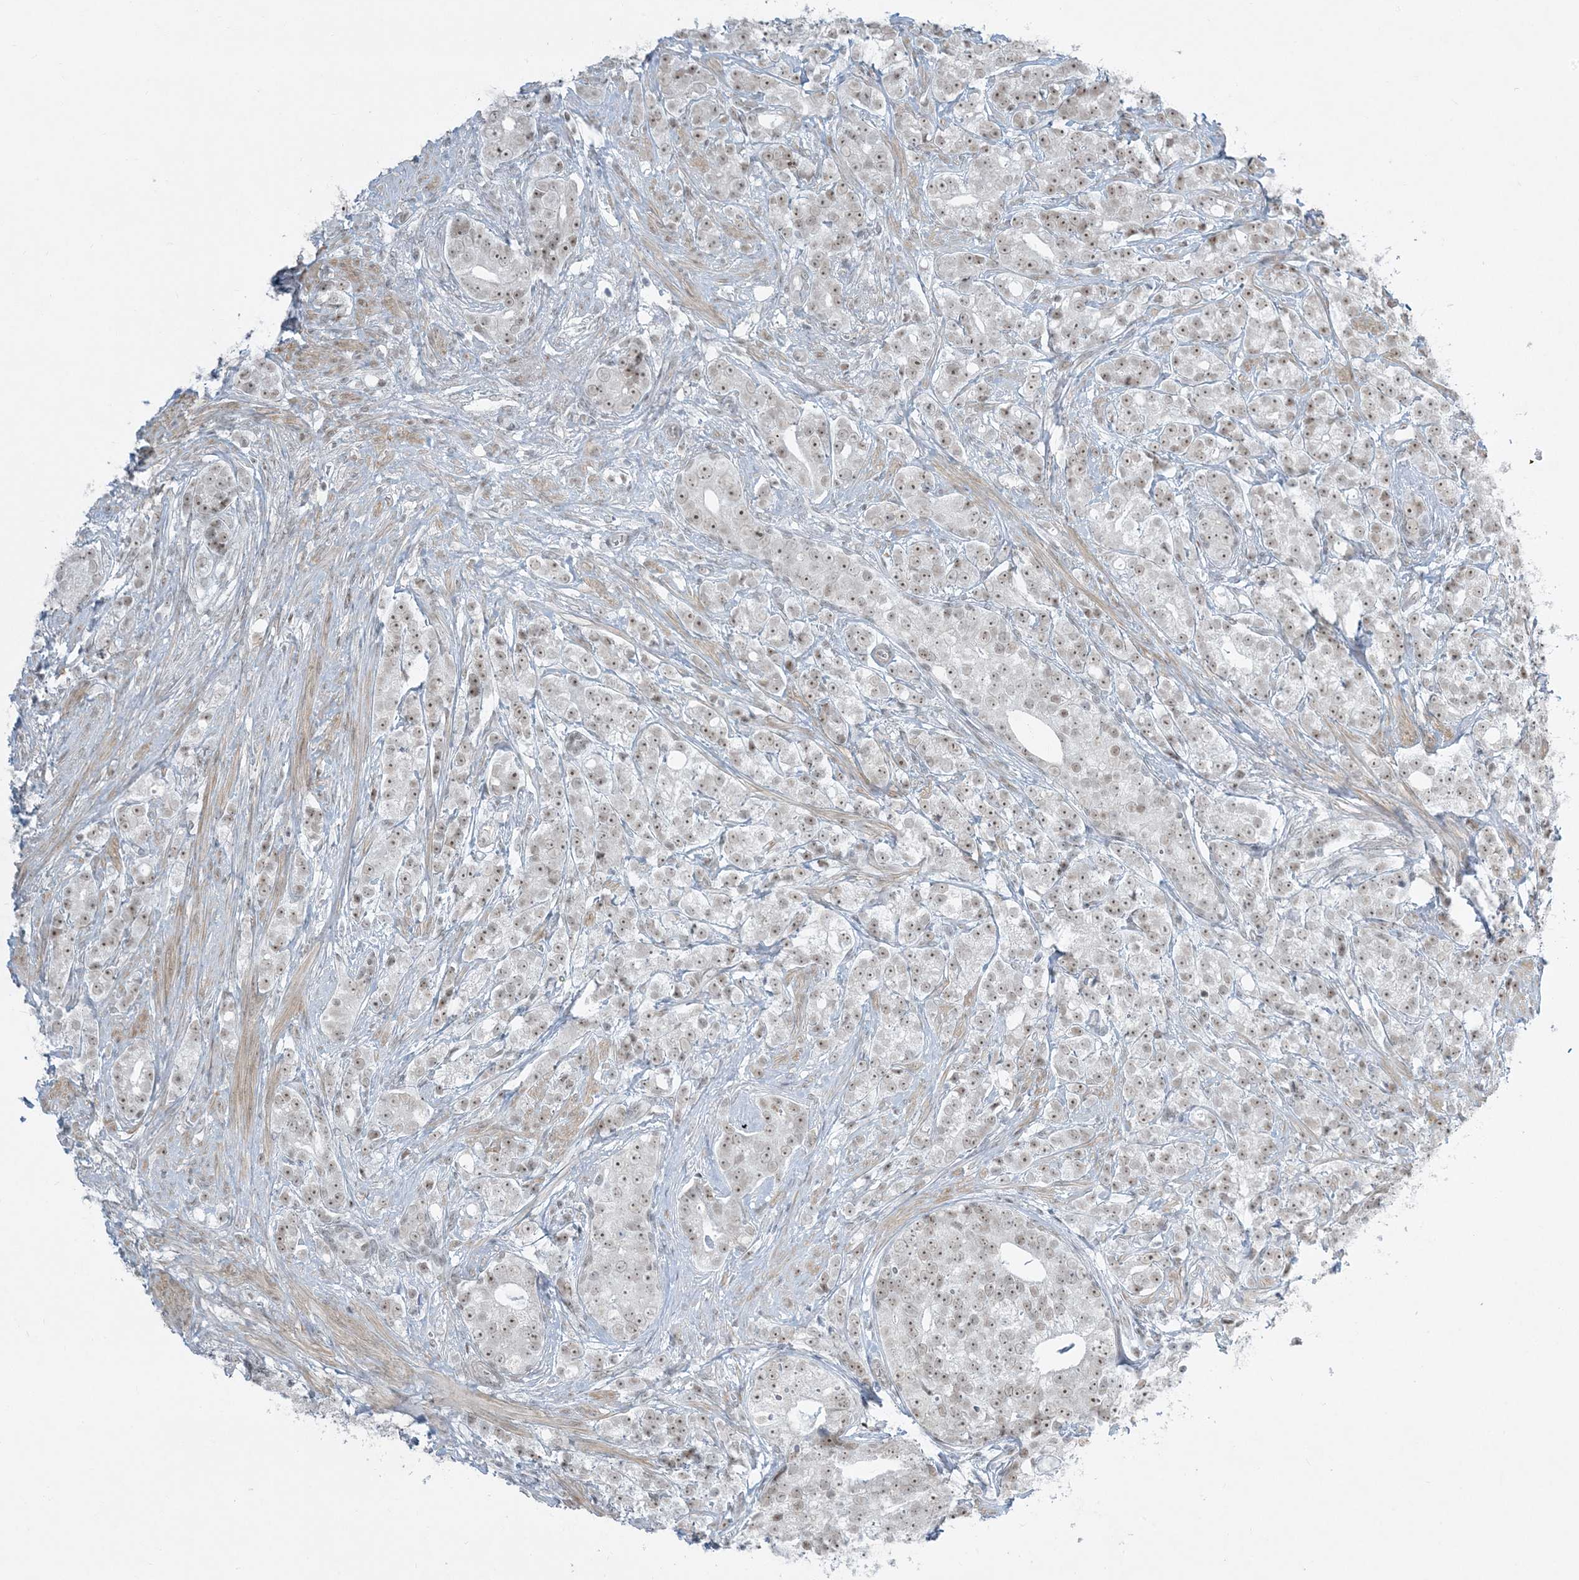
{"staining": {"intensity": "weak", "quantity": "25%-75%", "location": "nuclear"}, "tissue": "prostate cancer", "cell_type": "Tumor cells", "image_type": "cancer", "snomed": [{"axis": "morphology", "description": "Adenocarcinoma, High grade"}, {"axis": "topography", "description": "Prostate"}], "caption": "IHC (DAB) staining of human prostate adenocarcinoma (high-grade) displays weak nuclear protein staining in about 25%-75% of tumor cells. (DAB (3,3'-diaminobenzidine) IHC with brightfield microscopy, high magnification).", "gene": "ZNF787", "patient": {"sex": "male", "age": 69}}